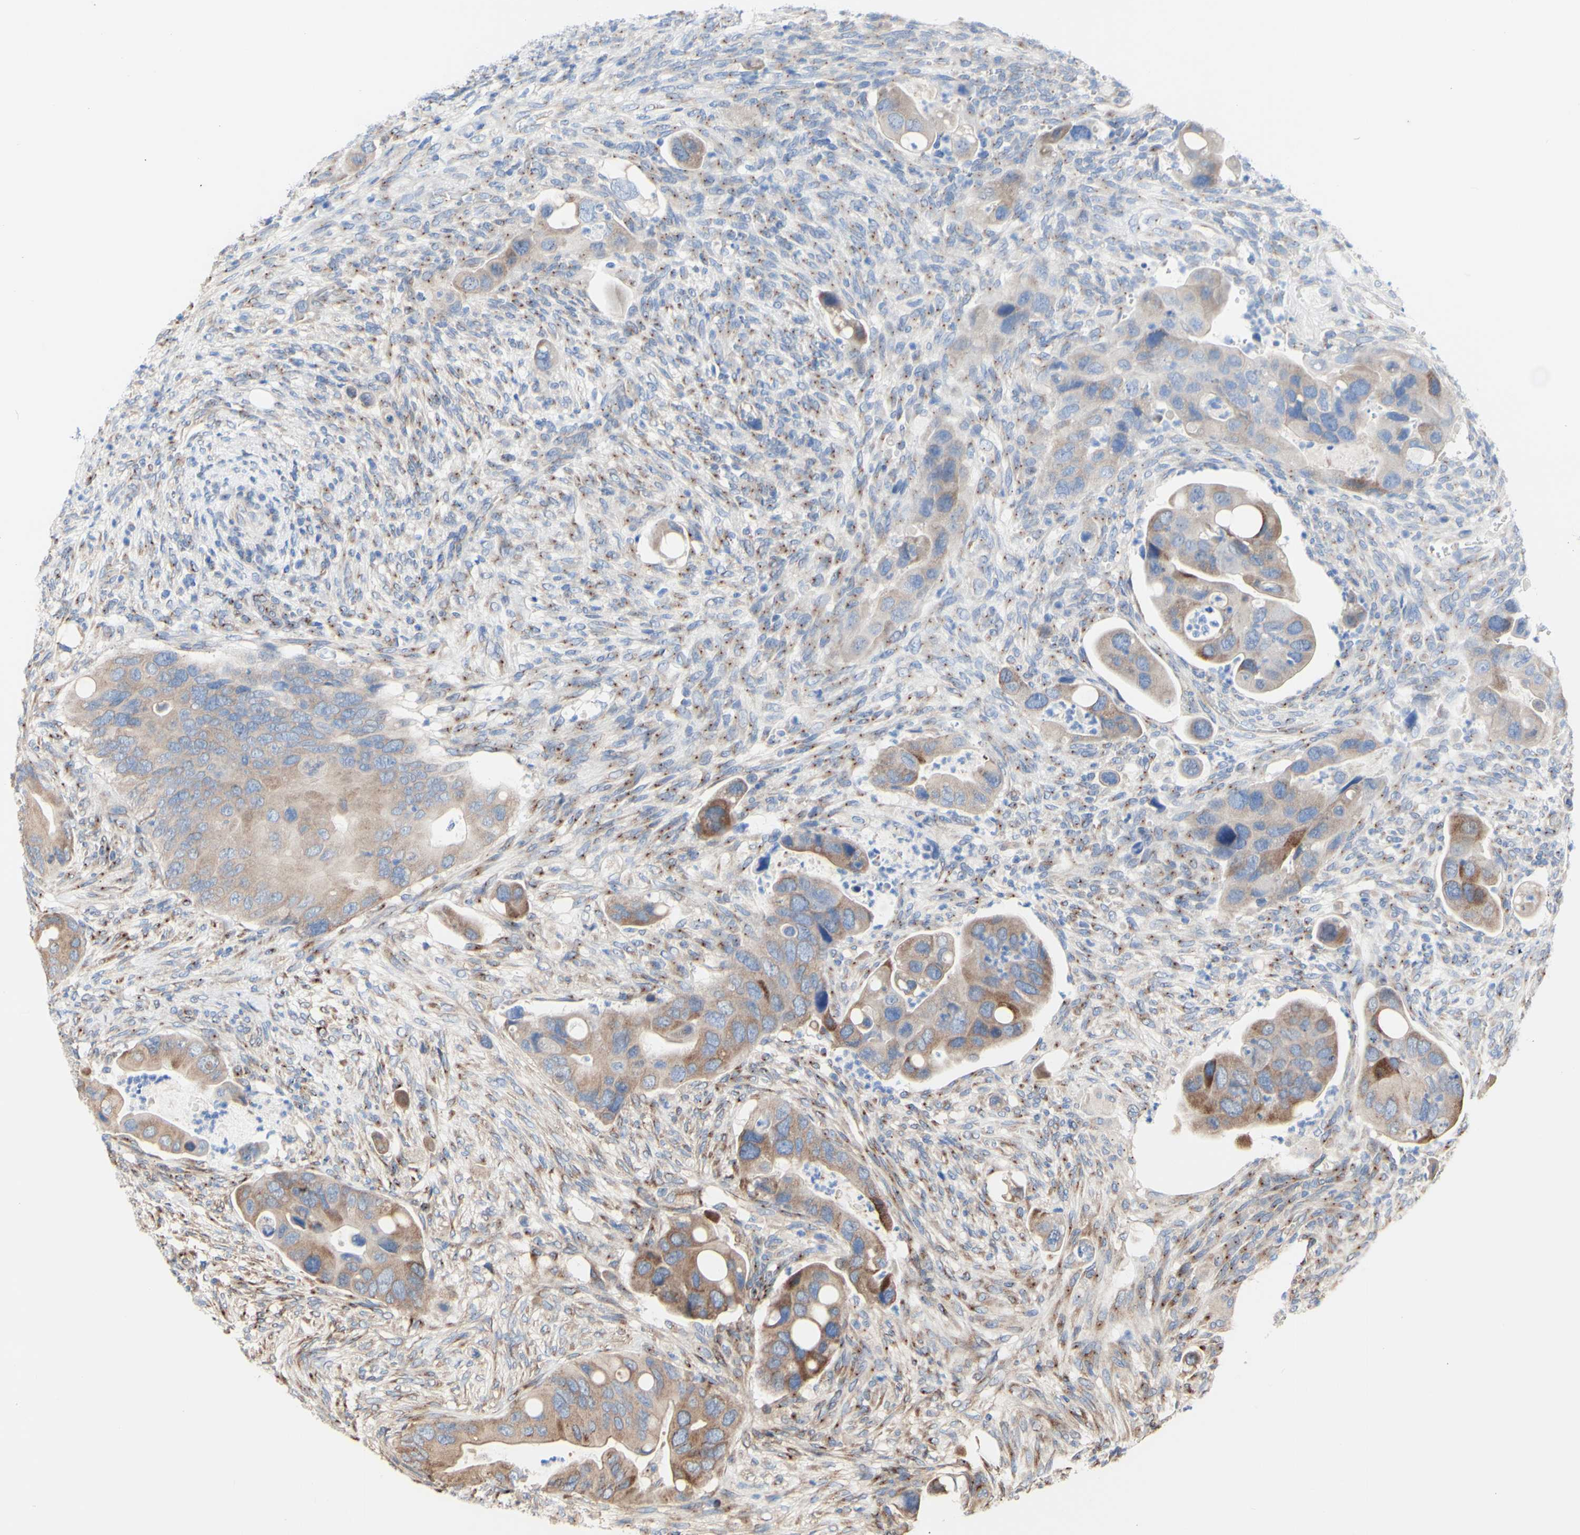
{"staining": {"intensity": "moderate", "quantity": ">75%", "location": "cytoplasmic/membranous"}, "tissue": "colorectal cancer", "cell_type": "Tumor cells", "image_type": "cancer", "snomed": [{"axis": "morphology", "description": "Adenocarcinoma, NOS"}, {"axis": "topography", "description": "Rectum"}], "caption": "A photomicrograph of human colorectal cancer (adenocarcinoma) stained for a protein displays moderate cytoplasmic/membranous brown staining in tumor cells.", "gene": "LRIG3", "patient": {"sex": "female", "age": 57}}